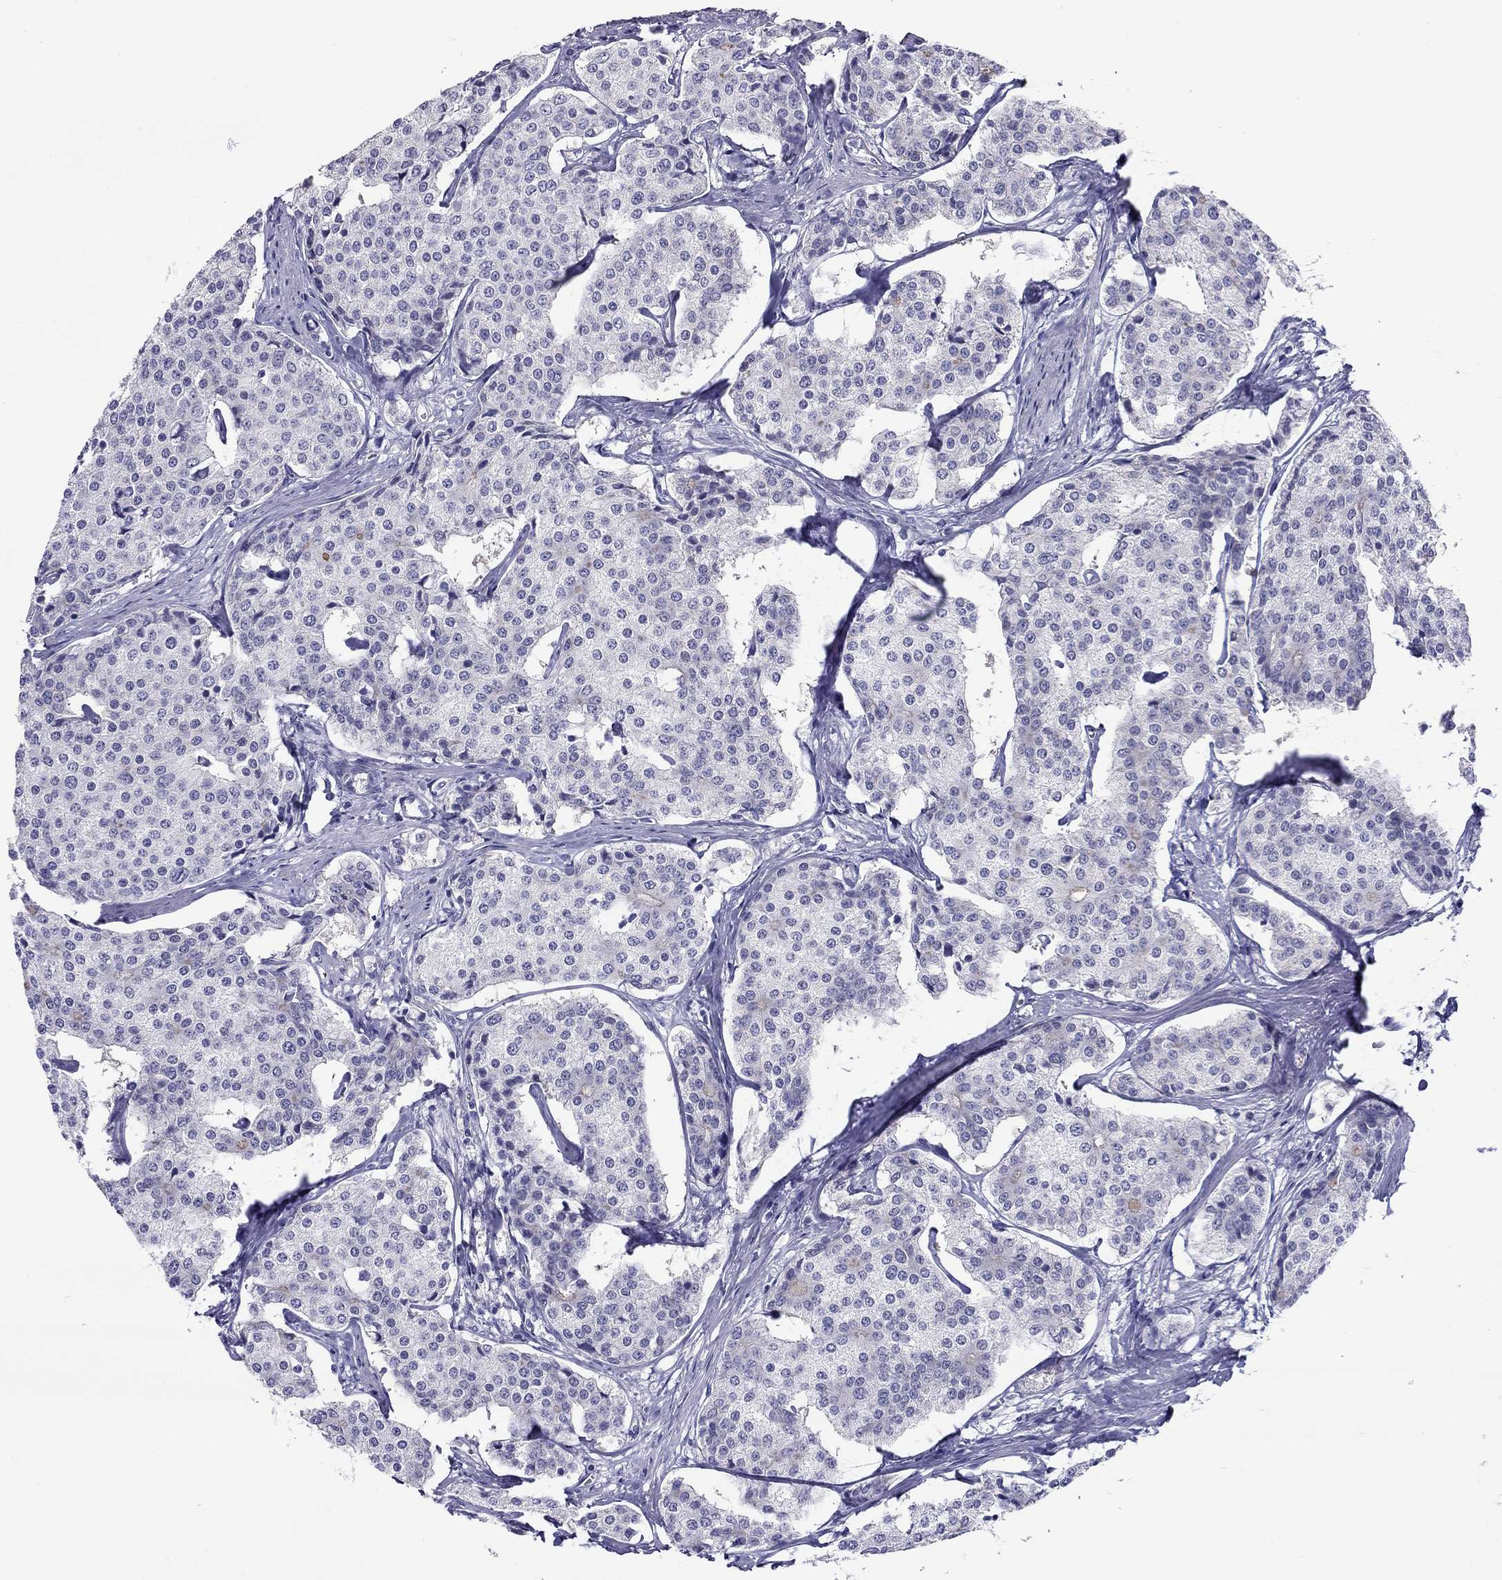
{"staining": {"intensity": "negative", "quantity": "none", "location": "none"}, "tissue": "carcinoid", "cell_type": "Tumor cells", "image_type": "cancer", "snomed": [{"axis": "morphology", "description": "Carcinoid, malignant, NOS"}, {"axis": "topography", "description": "Small intestine"}], "caption": "Photomicrograph shows no significant protein positivity in tumor cells of carcinoid (malignant).", "gene": "SLC46A2", "patient": {"sex": "female", "age": 65}}